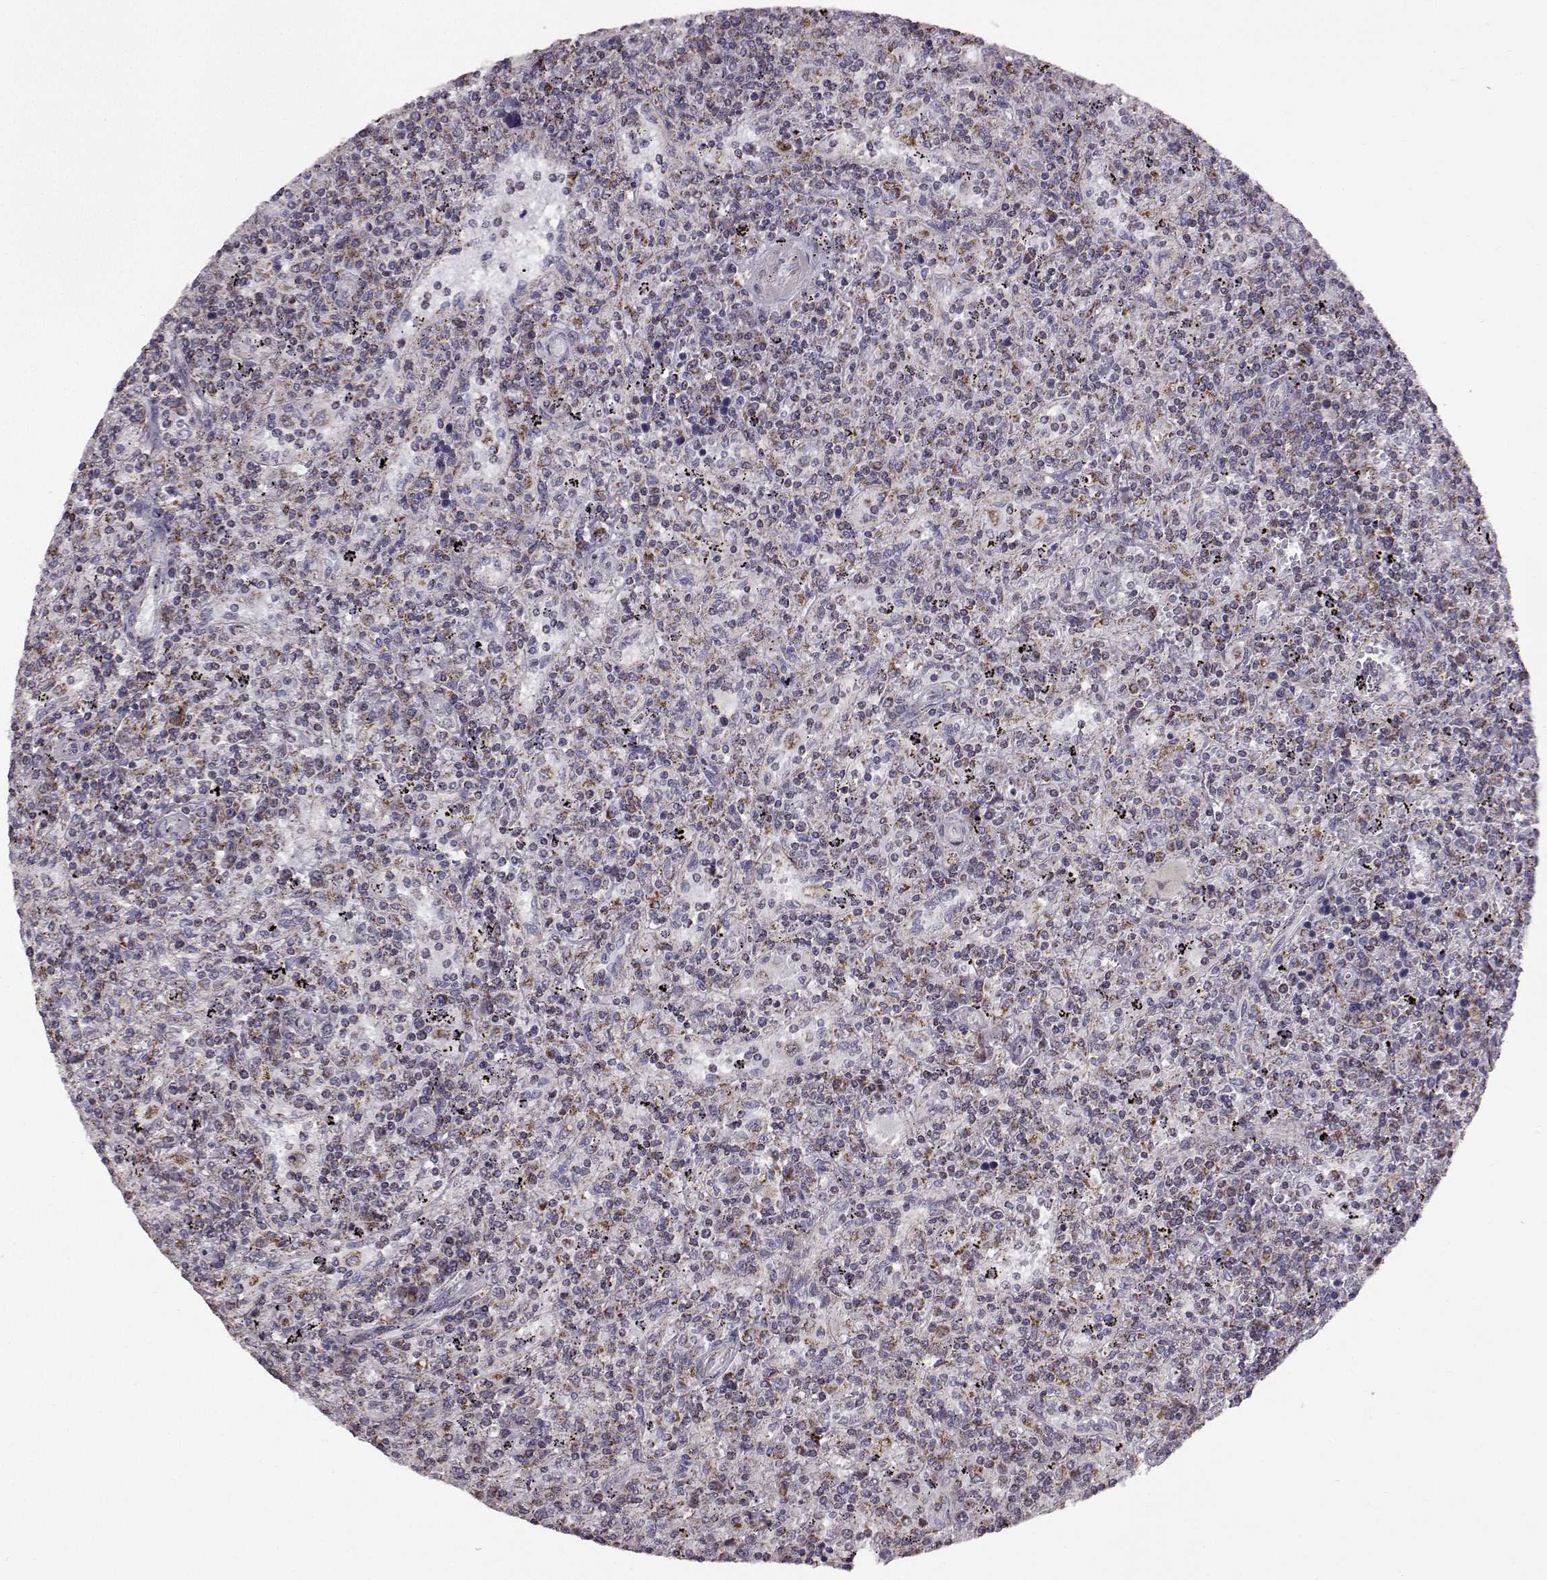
{"staining": {"intensity": "negative", "quantity": "none", "location": "none"}, "tissue": "lymphoma", "cell_type": "Tumor cells", "image_type": "cancer", "snomed": [{"axis": "morphology", "description": "Malignant lymphoma, non-Hodgkin's type, Low grade"}, {"axis": "topography", "description": "Spleen"}], "caption": "Lymphoma was stained to show a protein in brown. There is no significant staining in tumor cells.", "gene": "FAM8A1", "patient": {"sex": "male", "age": 62}}